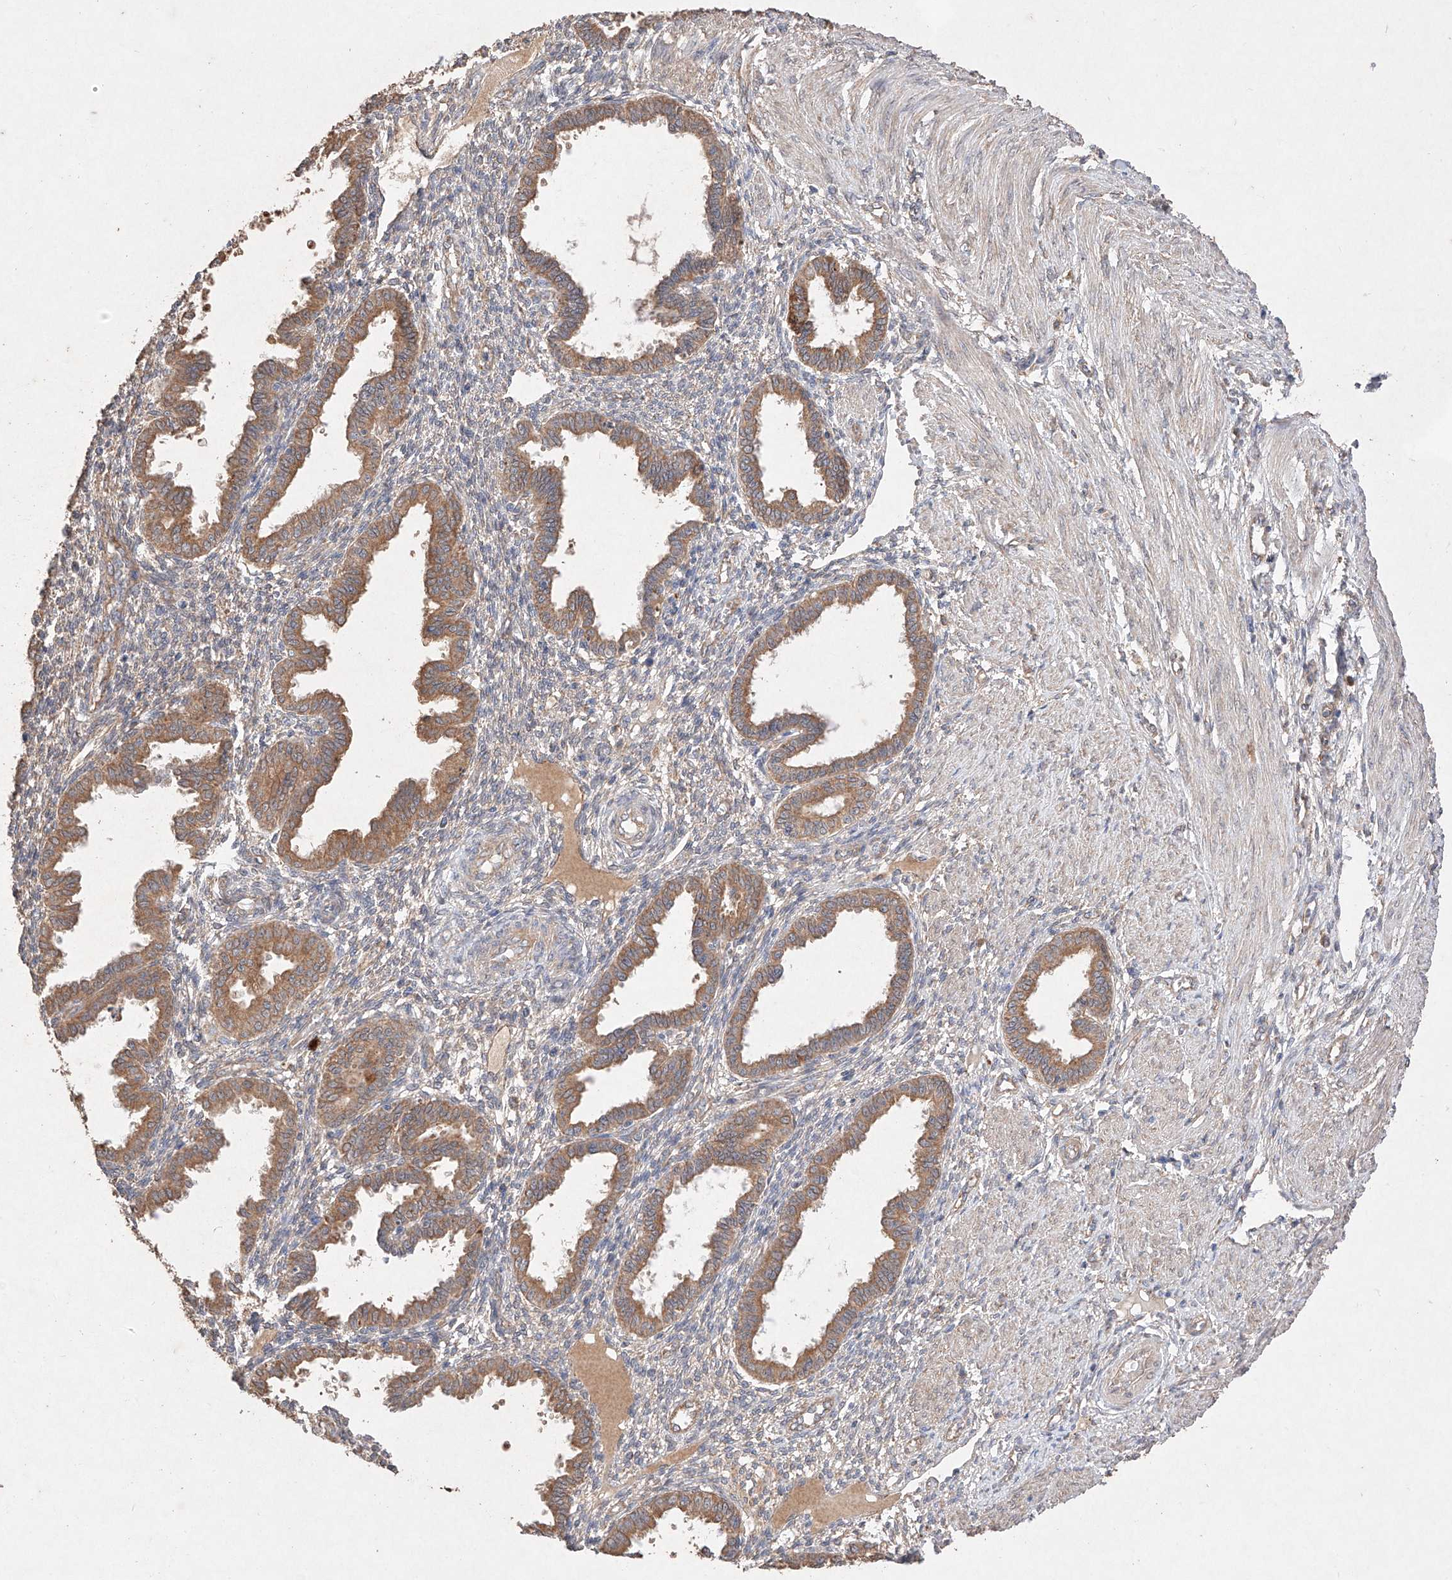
{"staining": {"intensity": "weak", "quantity": "<25%", "location": "cytoplasmic/membranous"}, "tissue": "endometrium", "cell_type": "Cells in endometrial stroma", "image_type": "normal", "snomed": [{"axis": "morphology", "description": "Normal tissue, NOS"}, {"axis": "topography", "description": "Endometrium"}], "caption": "The IHC histopathology image has no significant staining in cells in endometrial stroma of endometrium.", "gene": "C6orf62", "patient": {"sex": "female", "age": 33}}